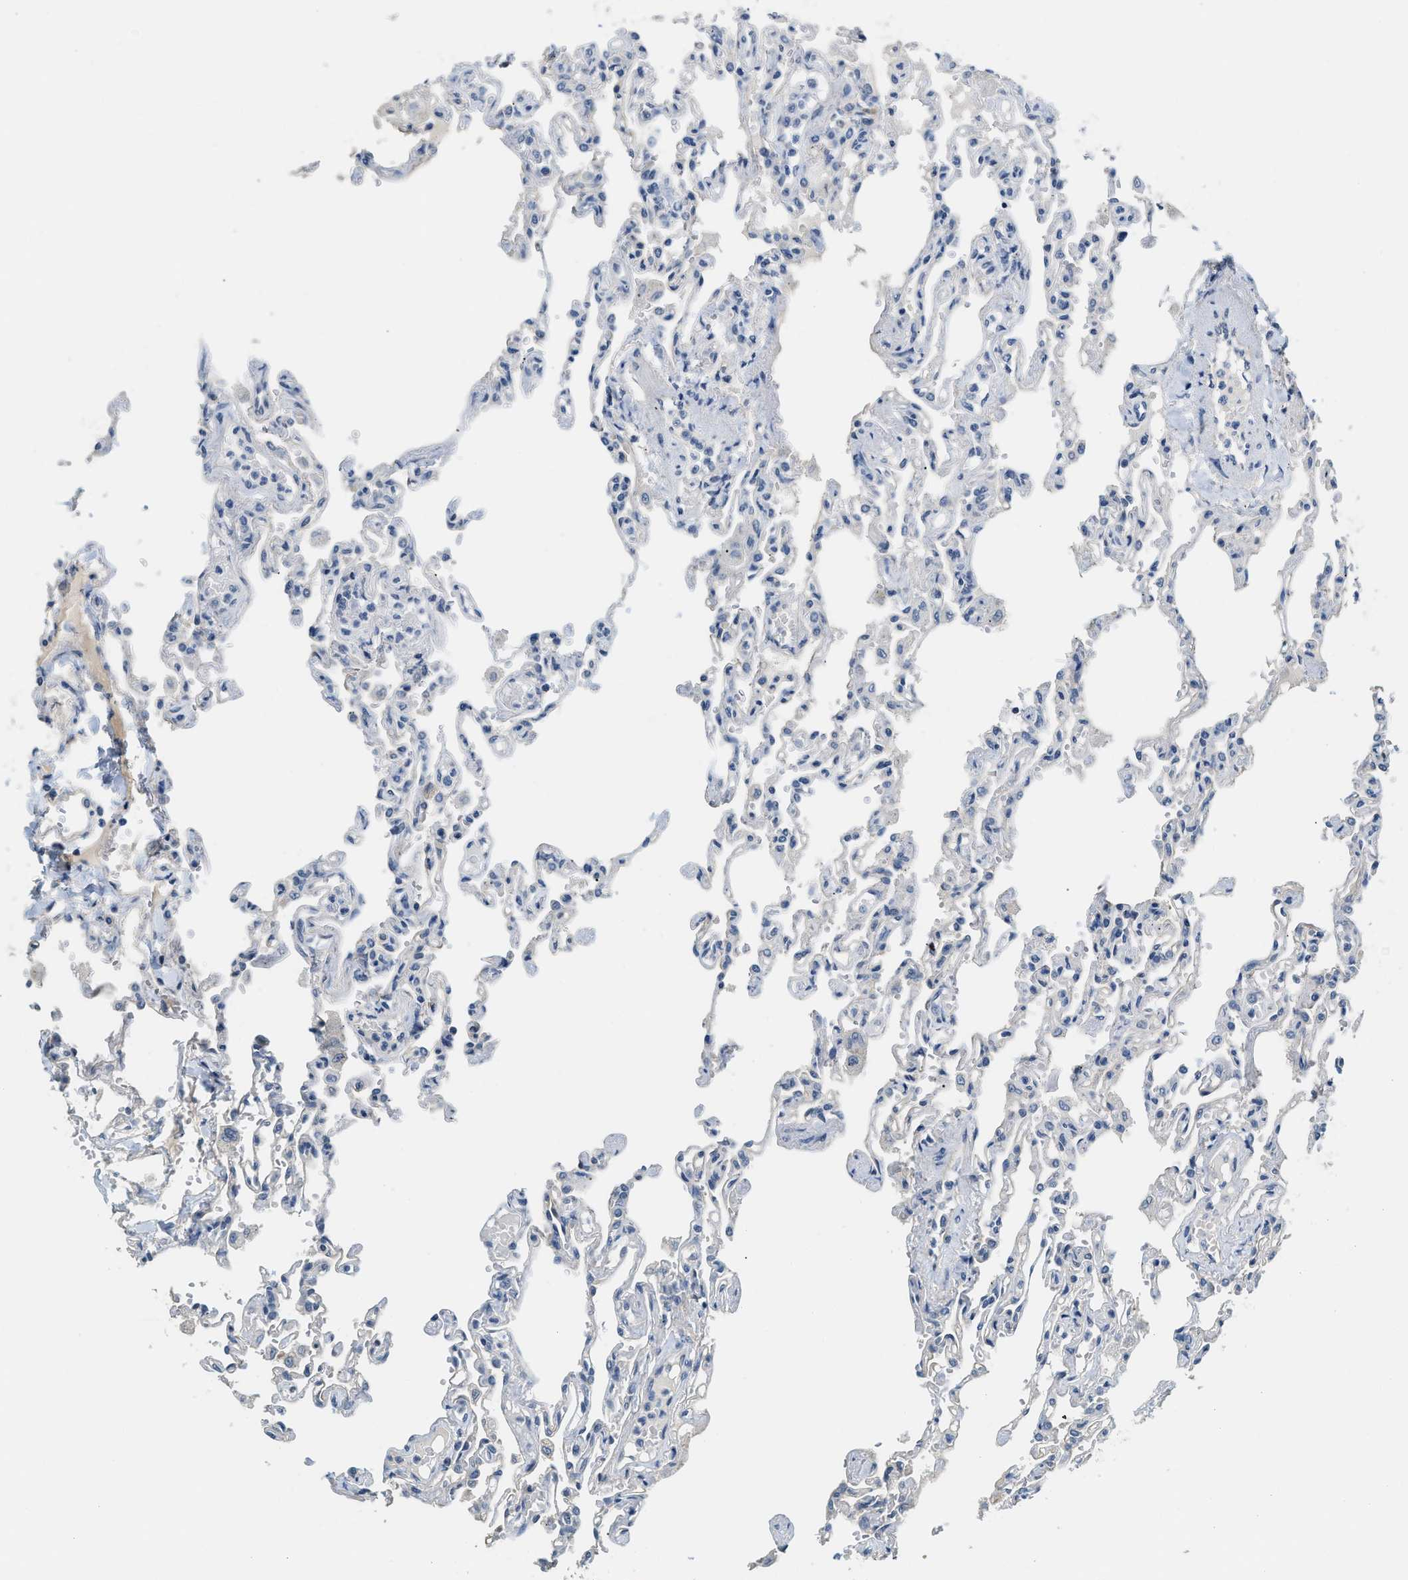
{"staining": {"intensity": "weak", "quantity": "<25%", "location": "cytoplasmic/membranous"}, "tissue": "lung", "cell_type": "Alveolar cells", "image_type": "normal", "snomed": [{"axis": "morphology", "description": "Normal tissue, NOS"}, {"axis": "topography", "description": "Lung"}], "caption": "An image of lung stained for a protein demonstrates no brown staining in alveolar cells. (DAB (3,3'-diaminobenzidine) immunohistochemistry (IHC), high magnification).", "gene": "TMEM154", "patient": {"sex": "male", "age": 21}}